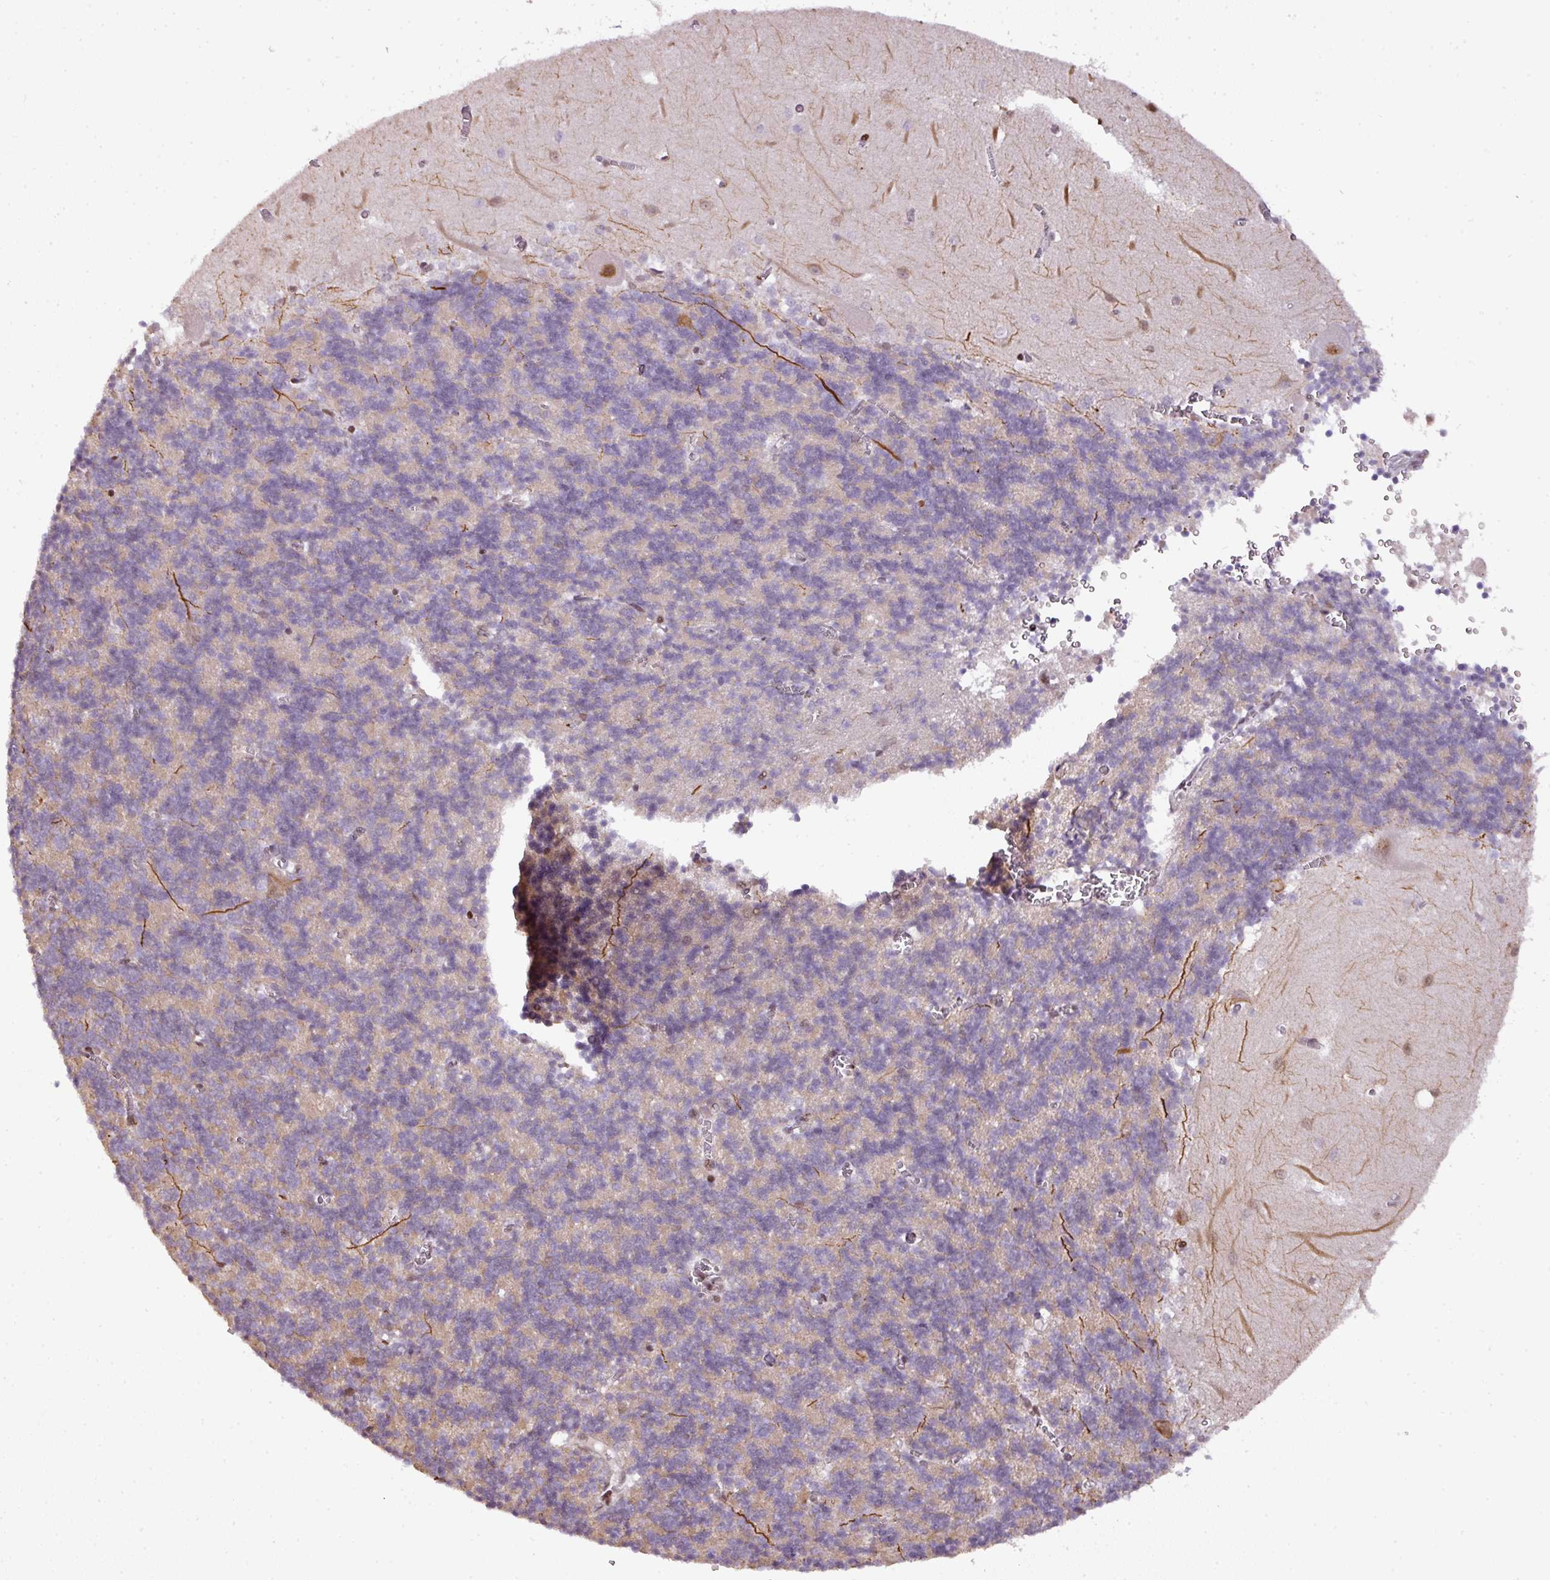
{"staining": {"intensity": "moderate", "quantity": "25%-75%", "location": "cytoplasmic/membranous"}, "tissue": "cerebellum", "cell_type": "Cells in granular layer", "image_type": "normal", "snomed": [{"axis": "morphology", "description": "Normal tissue, NOS"}, {"axis": "topography", "description": "Cerebellum"}], "caption": "Protein analysis of normal cerebellum demonstrates moderate cytoplasmic/membranous expression in approximately 25%-75% of cells in granular layer.", "gene": "MYSM1", "patient": {"sex": "male", "age": 37}}